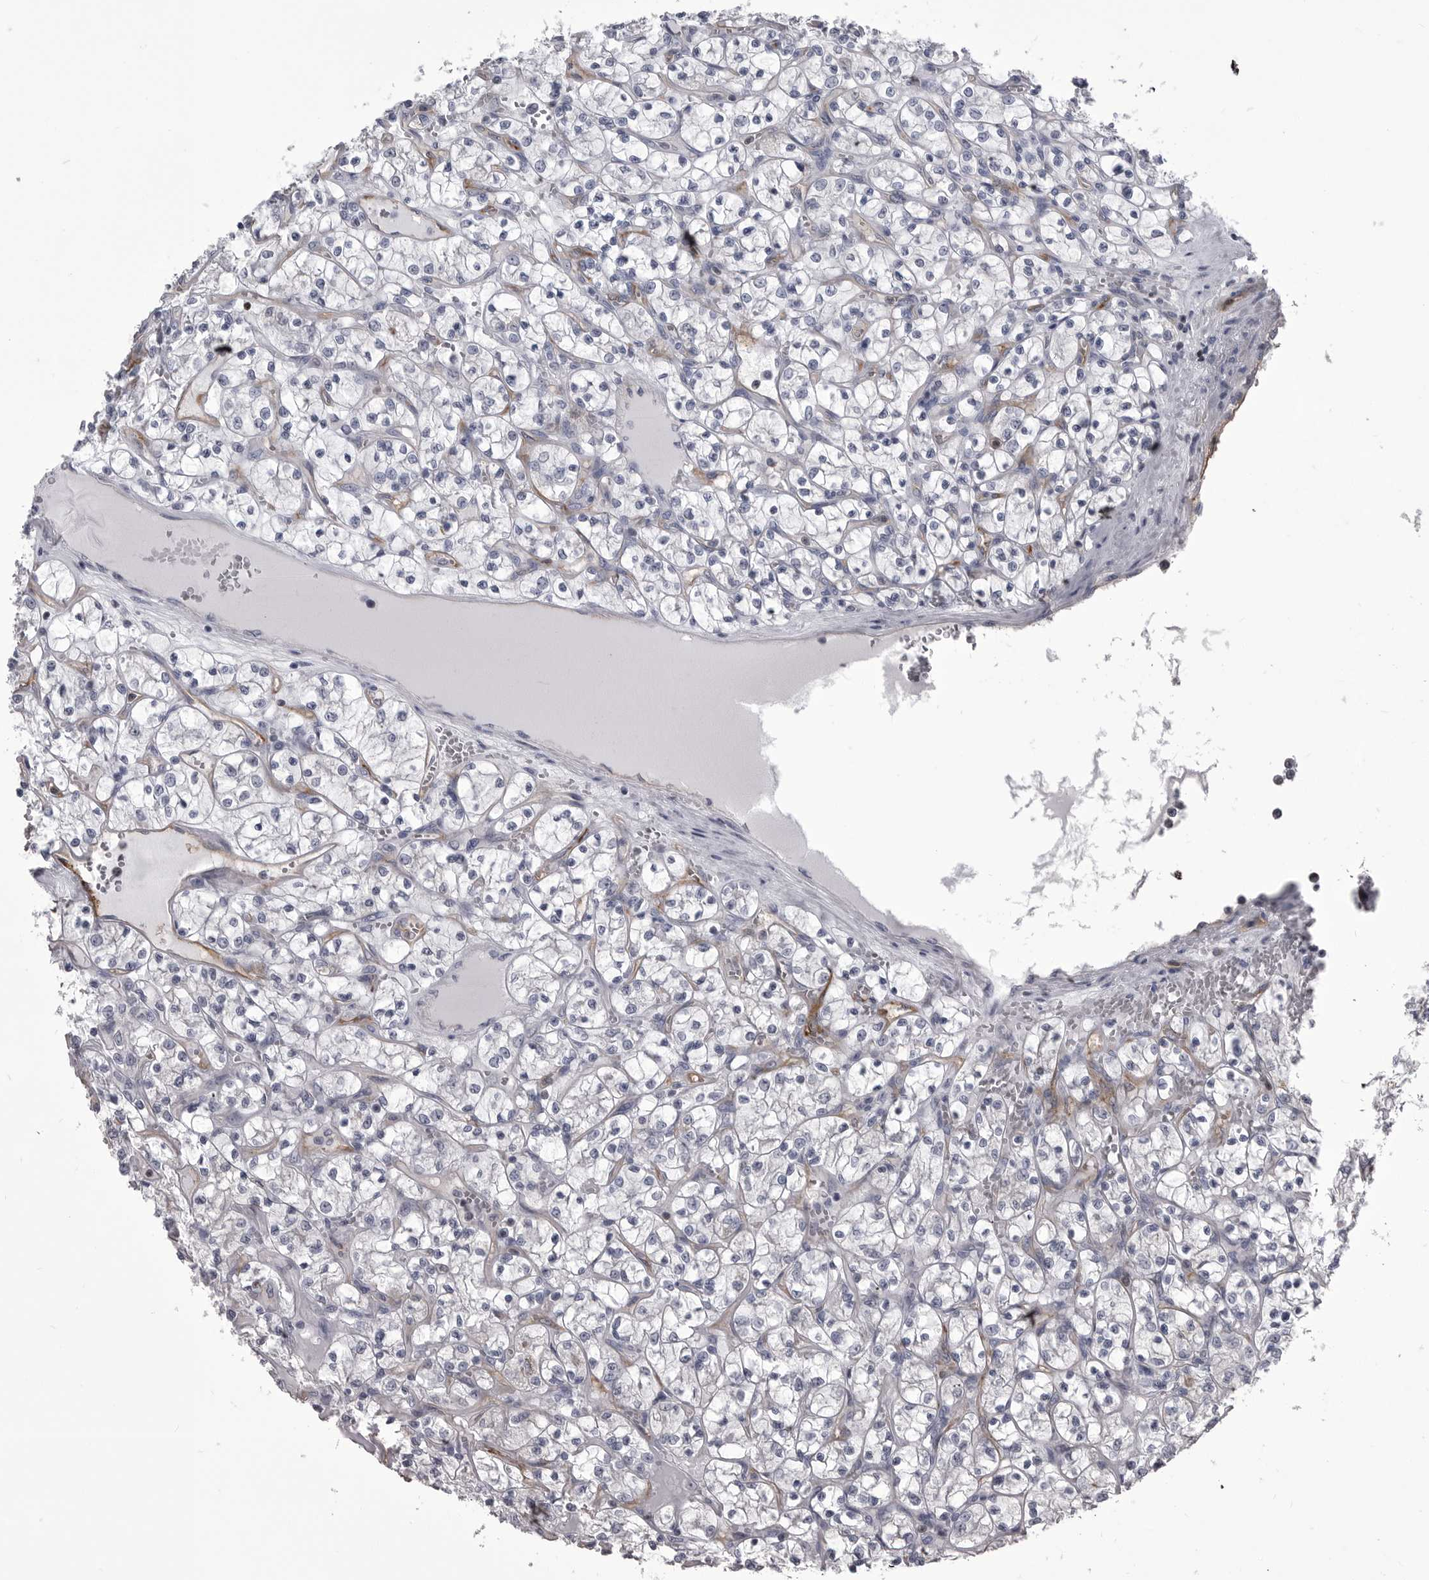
{"staining": {"intensity": "negative", "quantity": "none", "location": "none"}, "tissue": "renal cancer", "cell_type": "Tumor cells", "image_type": "cancer", "snomed": [{"axis": "morphology", "description": "Adenocarcinoma, NOS"}, {"axis": "topography", "description": "Kidney"}], "caption": "DAB immunohistochemical staining of human renal adenocarcinoma reveals no significant staining in tumor cells. (Stains: DAB (3,3'-diaminobenzidine) immunohistochemistry (IHC) with hematoxylin counter stain, Microscopy: brightfield microscopy at high magnification).", "gene": "OPLAH", "patient": {"sex": "female", "age": 69}}